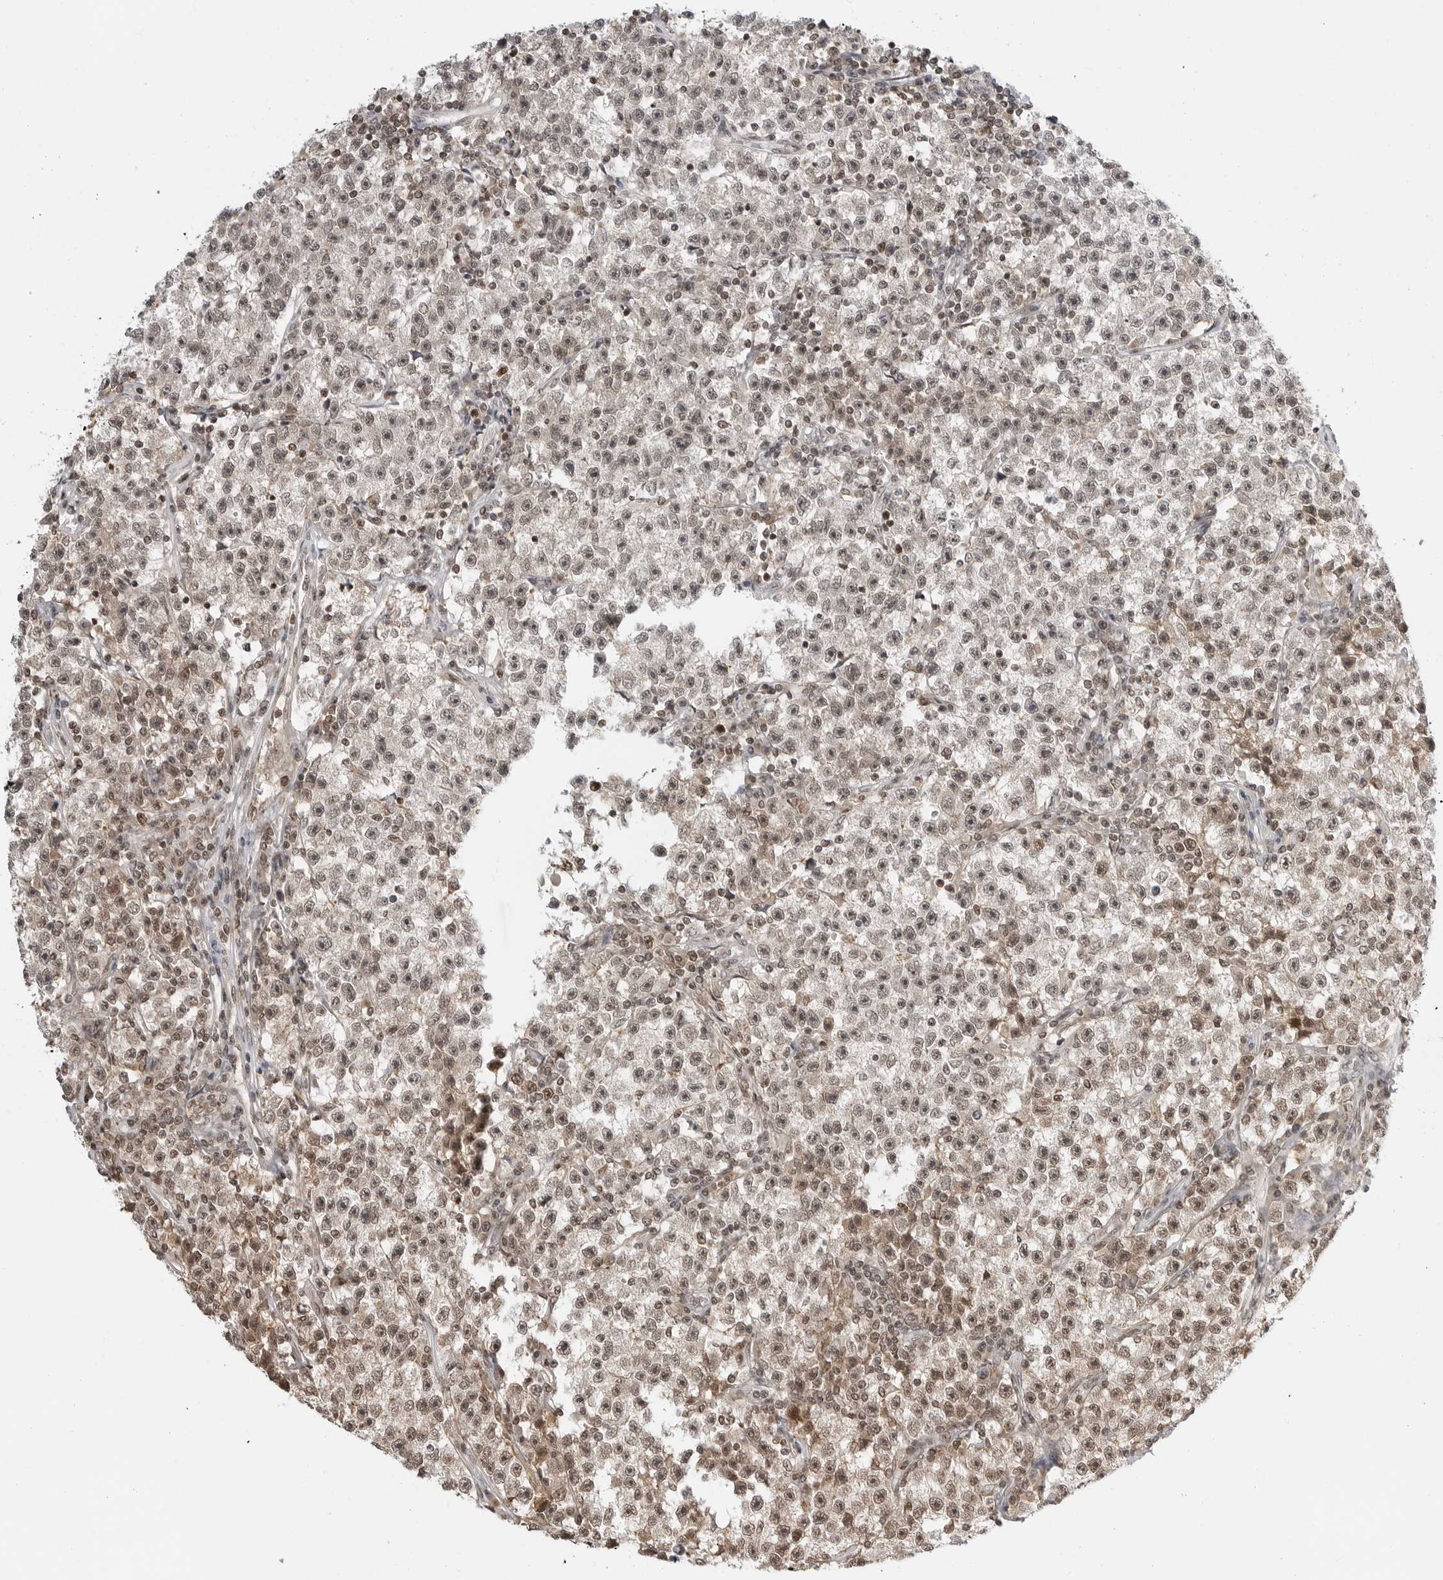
{"staining": {"intensity": "moderate", "quantity": ">75%", "location": "nuclear"}, "tissue": "testis cancer", "cell_type": "Tumor cells", "image_type": "cancer", "snomed": [{"axis": "morphology", "description": "Seminoma, NOS"}, {"axis": "topography", "description": "Testis"}], "caption": "Seminoma (testis) stained for a protein (brown) shows moderate nuclear positive expression in approximately >75% of tumor cells.", "gene": "C8orf33", "patient": {"sex": "male", "age": 22}}